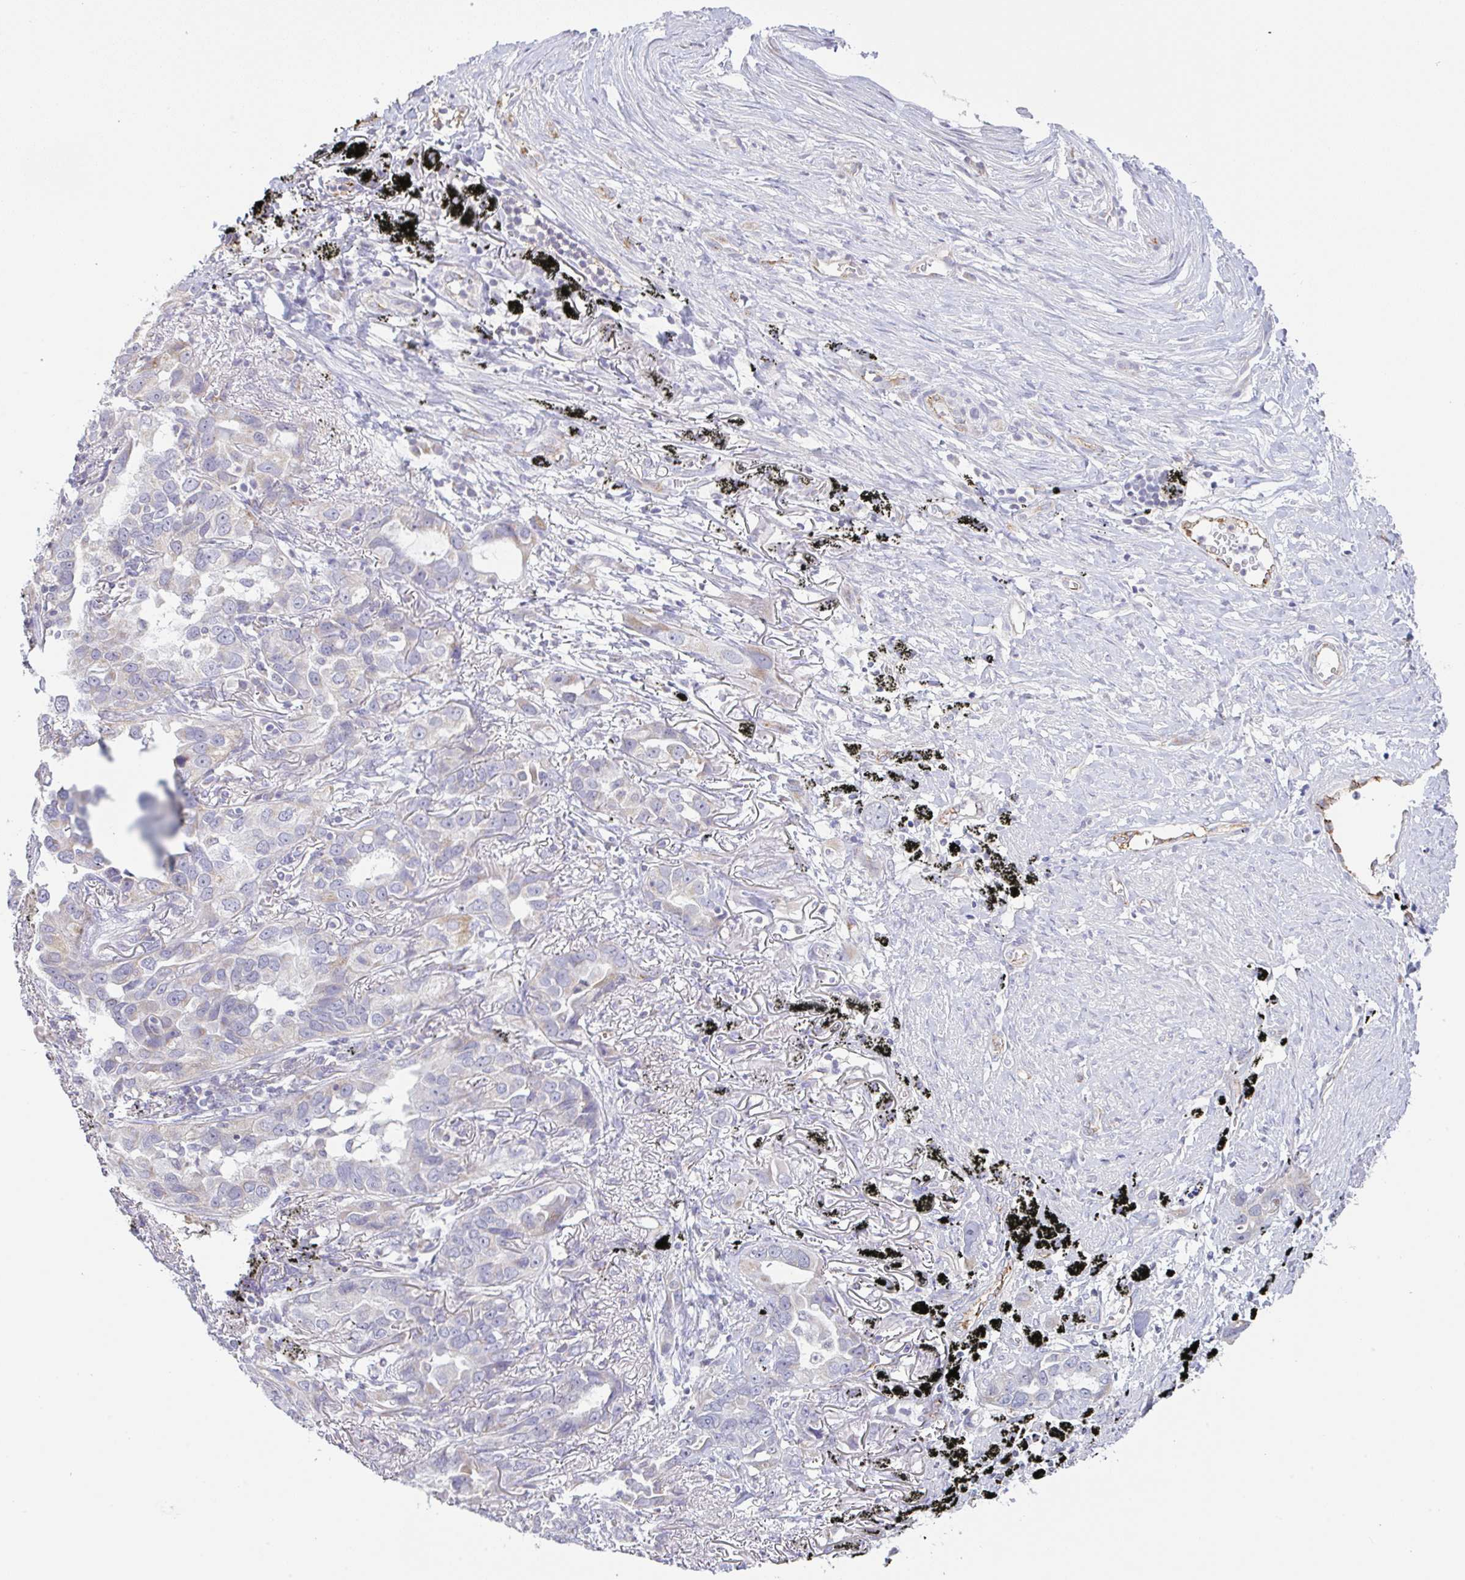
{"staining": {"intensity": "negative", "quantity": "none", "location": "none"}, "tissue": "lung cancer", "cell_type": "Tumor cells", "image_type": "cancer", "snomed": [{"axis": "morphology", "description": "Adenocarcinoma, NOS"}, {"axis": "topography", "description": "Lung"}], "caption": "This is an immunohistochemistry (IHC) photomicrograph of lung cancer (adenocarcinoma). There is no expression in tumor cells.", "gene": "PLCD4", "patient": {"sex": "male", "age": 67}}